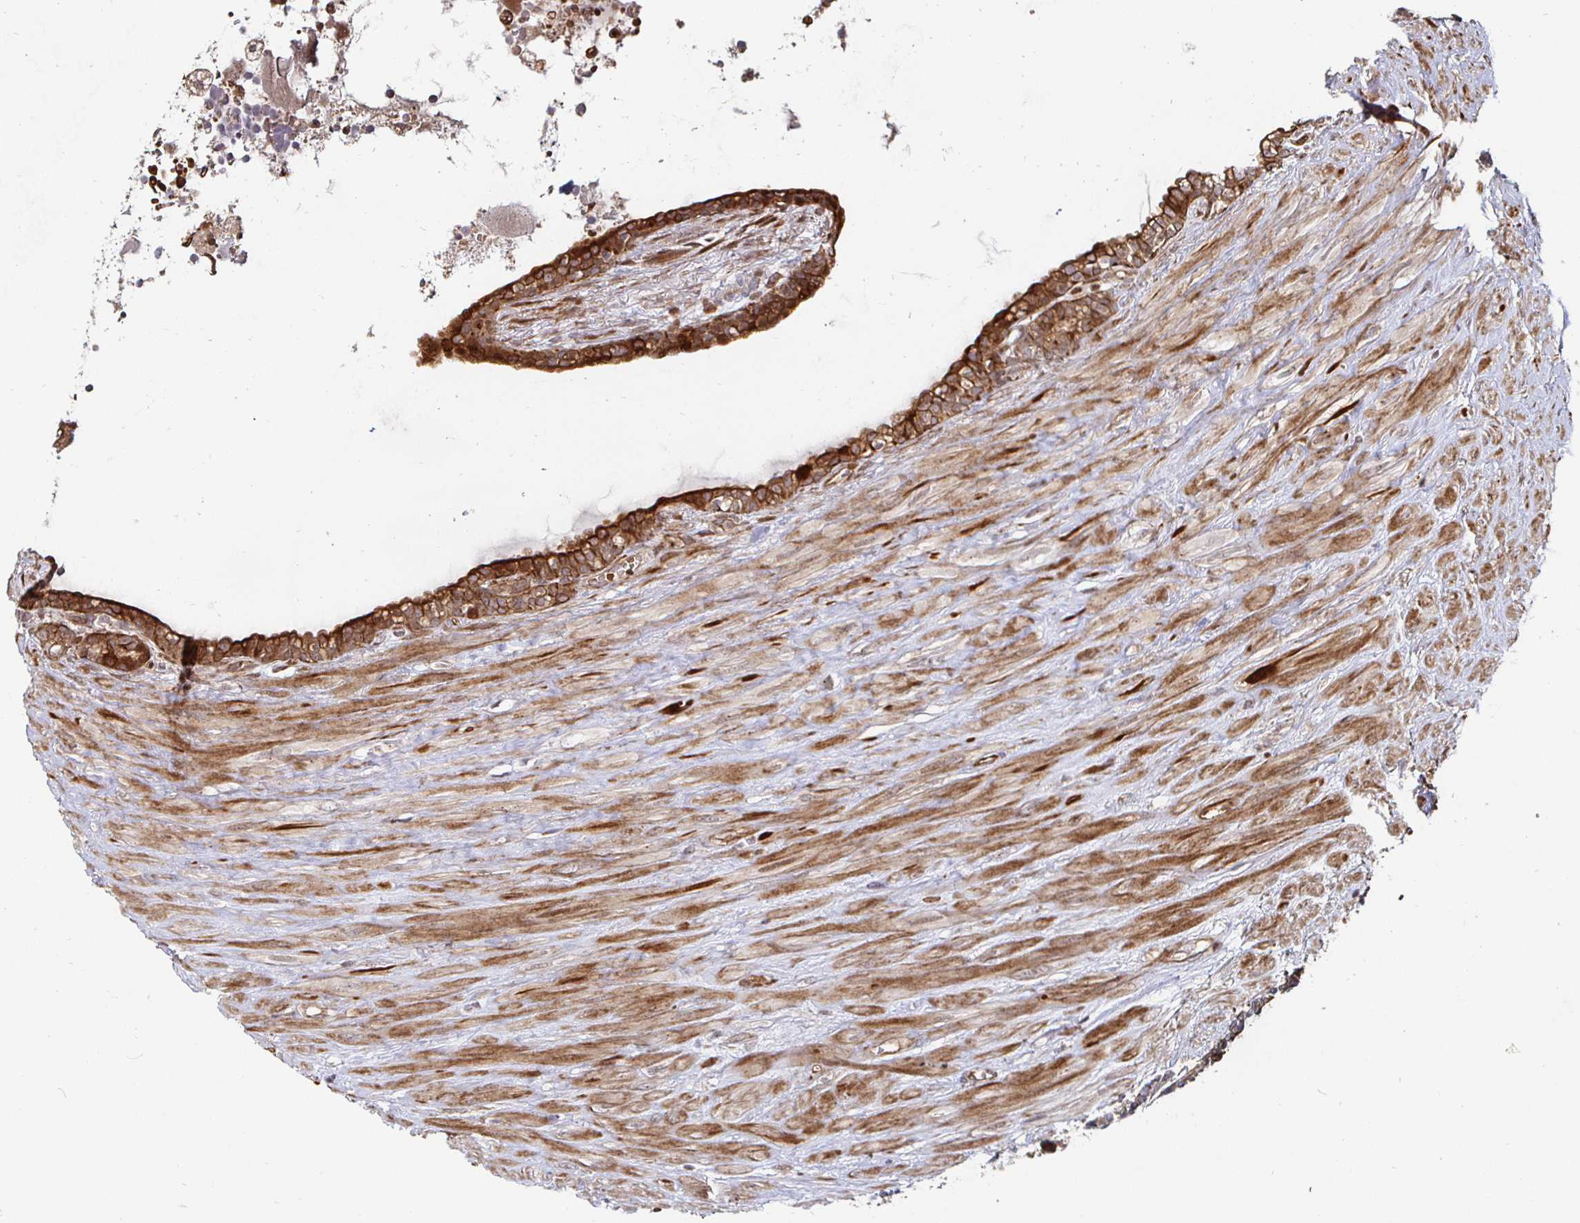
{"staining": {"intensity": "moderate", "quantity": "25%-75%", "location": "cytoplasmic/membranous"}, "tissue": "seminal vesicle", "cell_type": "Glandular cells", "image_type": "normal", "snomed": [{"axis": "morphology", "description": "Normal tissue, NOS"}, {"axis": "topography", "description": "Seminal veicle"}], "caption": "Seminal vesicle stained with DAB IHC shows medium levels of moderate cytoplasmic/membranous expression in approximately 25%-75% of glandular cells.", "gene": "TBKBP1", "patient": {"sex": "male", "age": 76}}